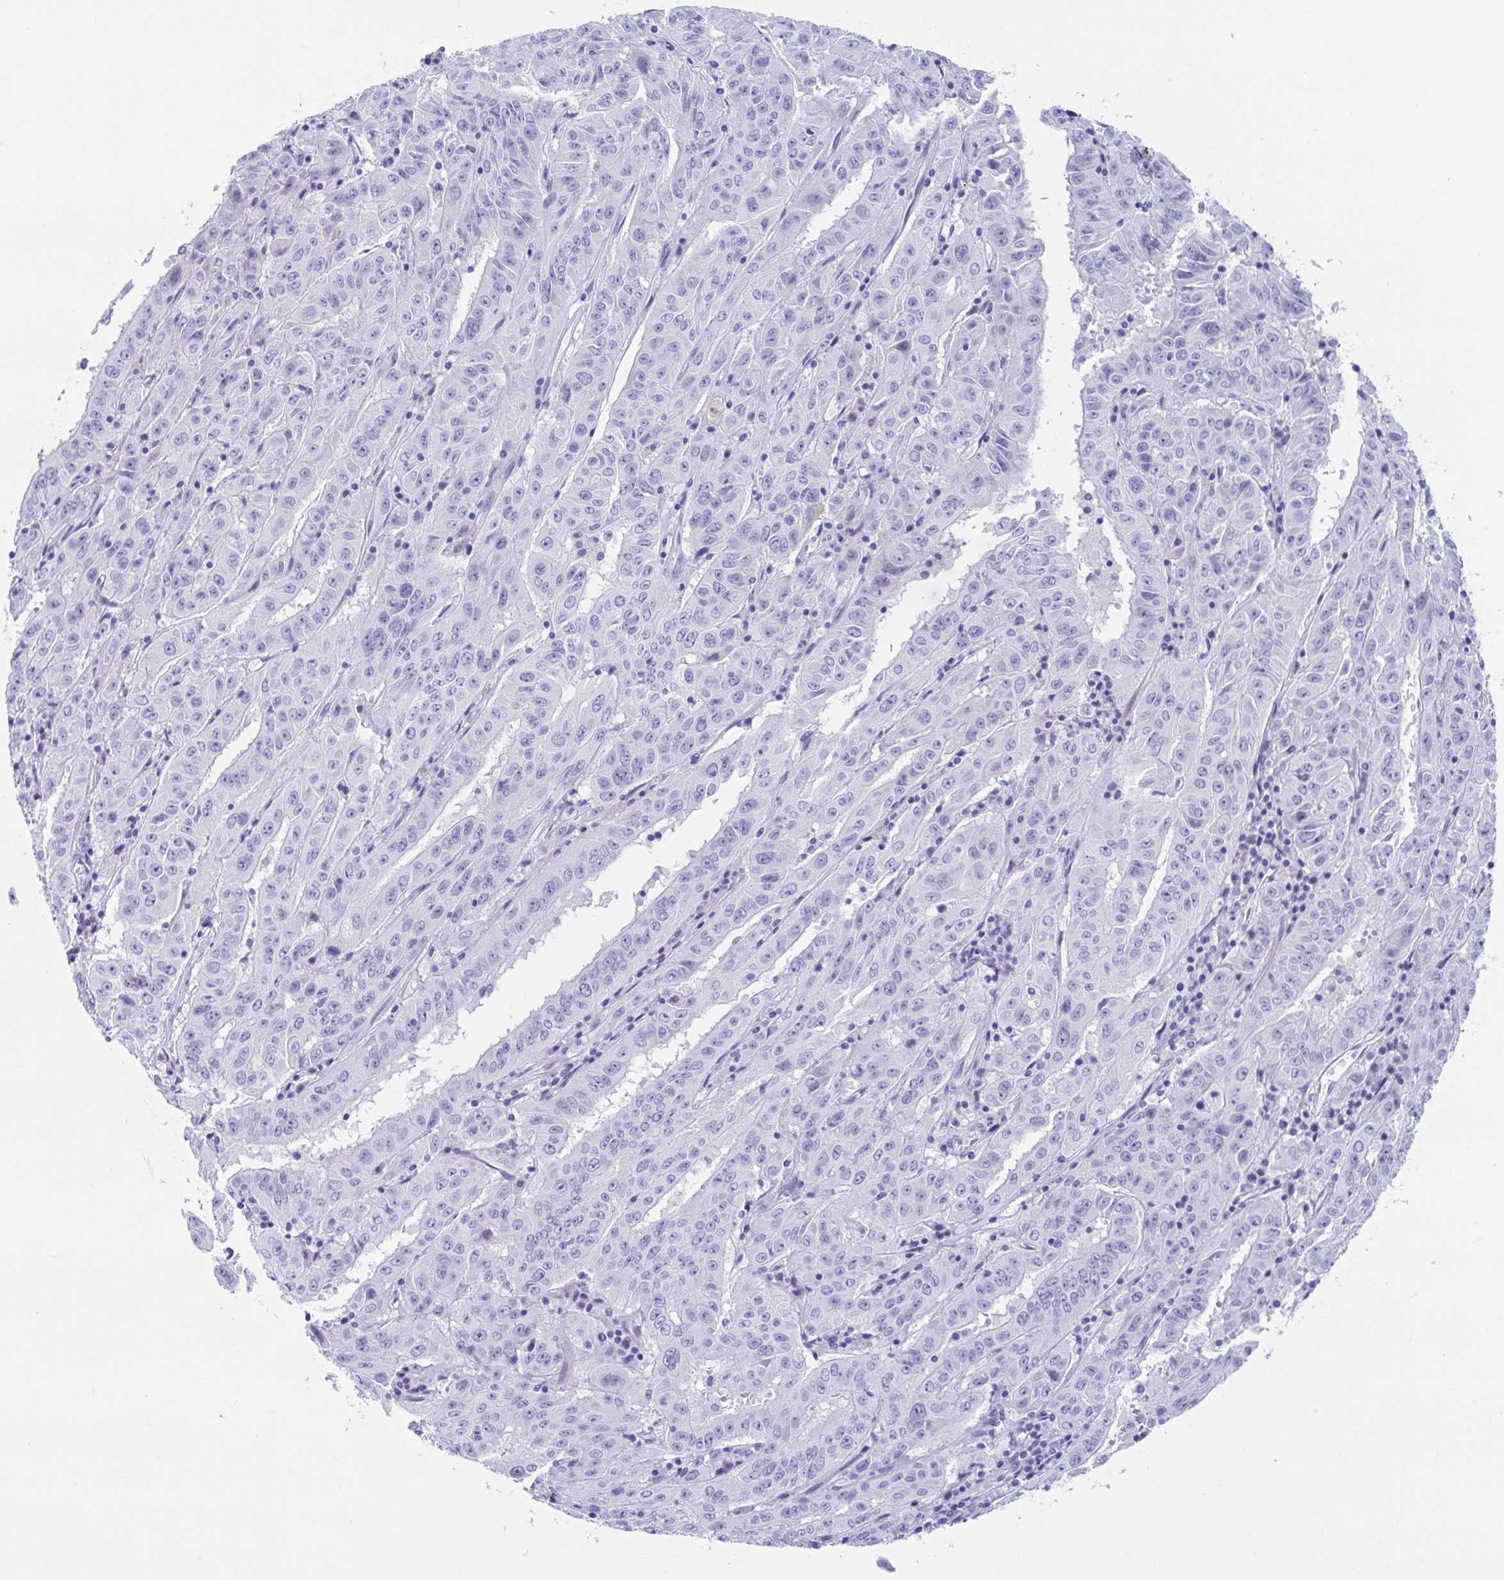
{"staining": {"intensity": "negative", "quantity": "none", "location": "none"}, "tissue": "pancreatic cancer", "cell_type": "Tumor cells", "image_type": "cancer", "snomed": [{"axis": "morphology", "description": "Adenocarcinoma, NOS"}, {"axis": "topography", "description": "Pancreas"}], "caption": "Human pancreatic cancer (adenocarcinoma) stained for a protein using immunohistochemistry displays no expression in tumor cells.", "gene": "TTC30B", "patient": {"sex": "male", "age": 63}}